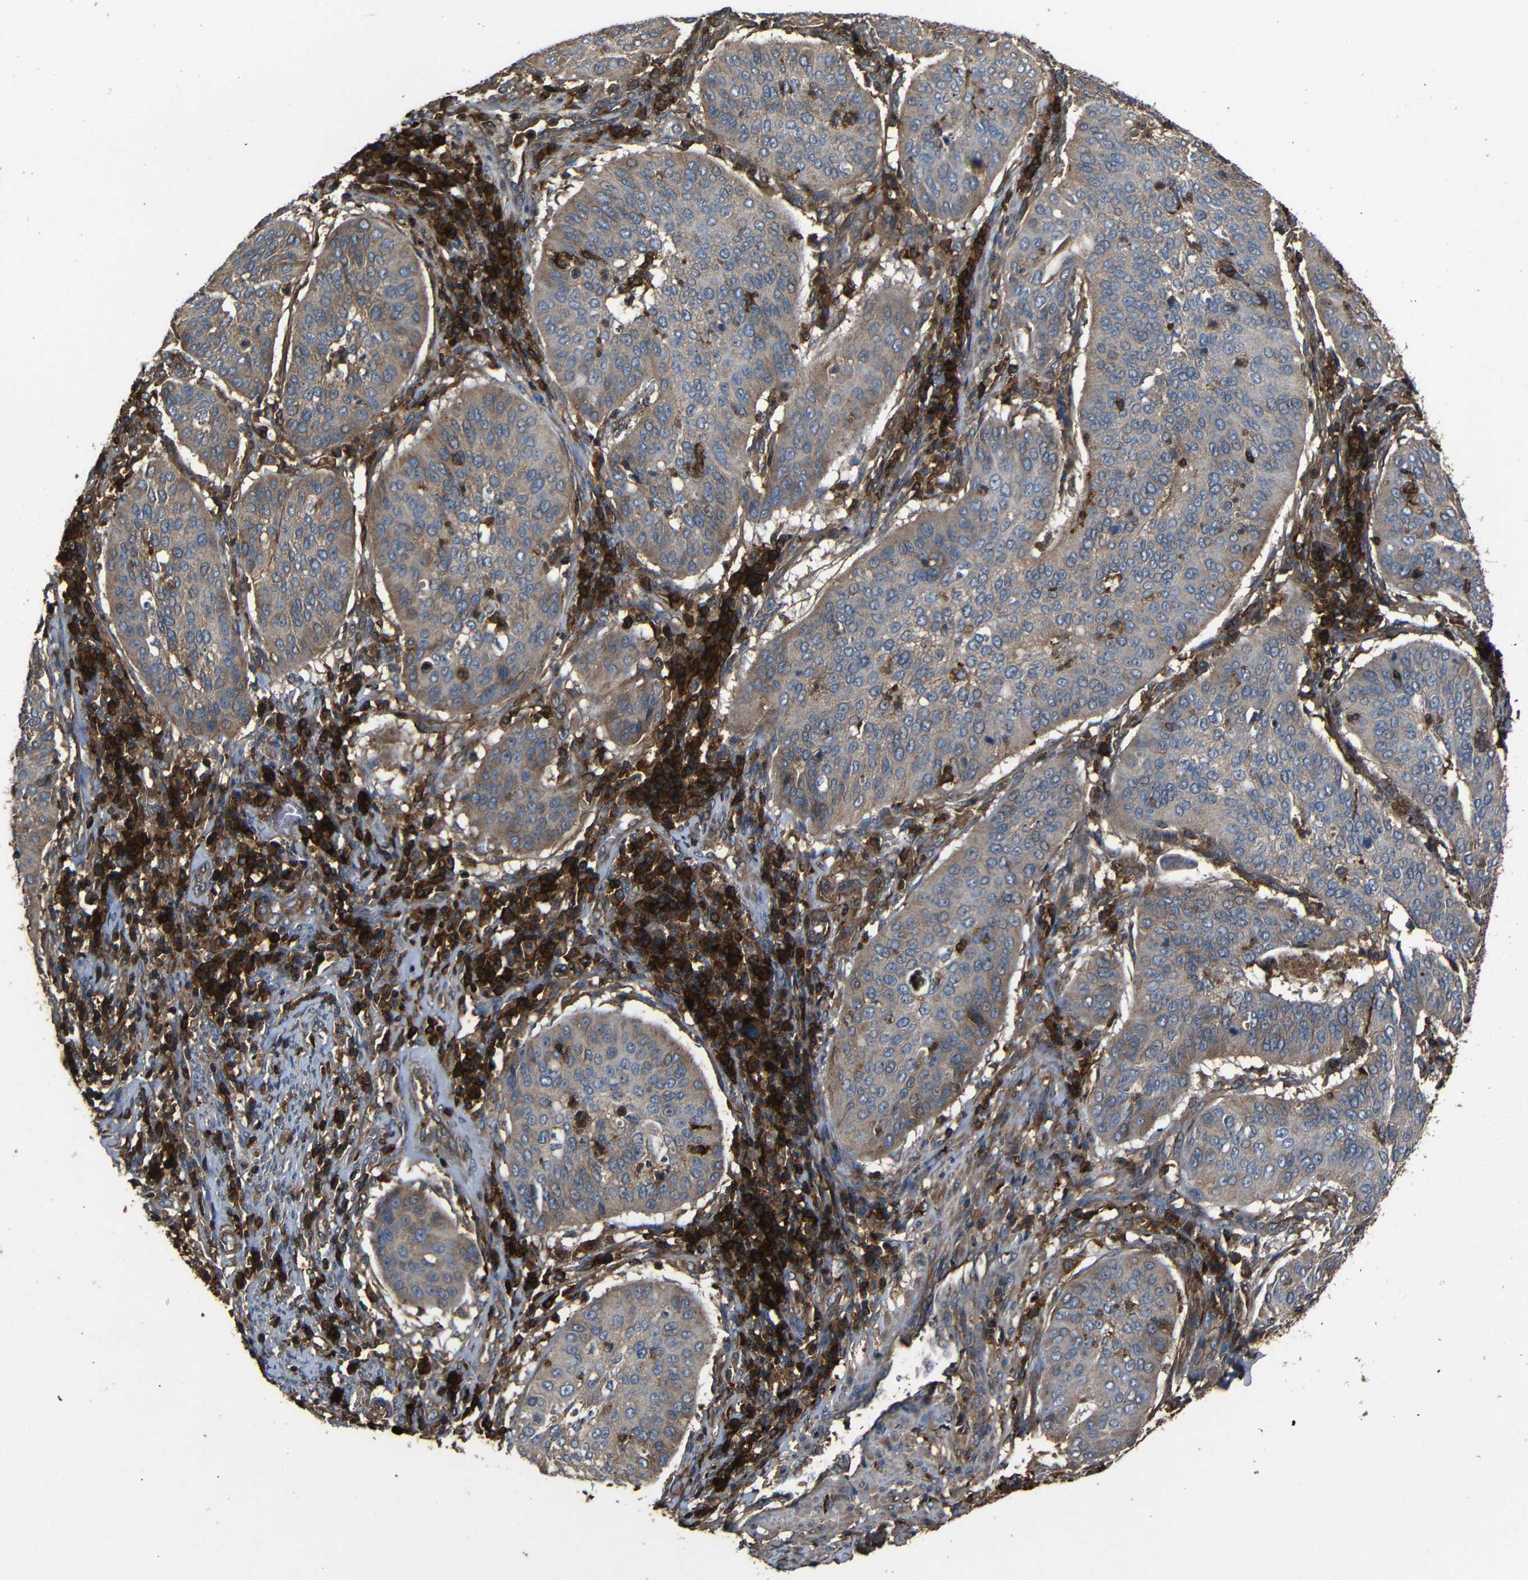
{"staining": {"intensity": "weak", "quantity": ">75%", "location": "cytoplasmic/membranous"}, "tissue": "cervical cancer", "cell_type": "Tumor cells", "image_type": "cancer", "snomed": [{"axis": "morphology", "description": "Normal tissue, NOS"}, {"axis": "morphology", "description": "Squamous cell carcinoma, NOS"}, {"axis": "topography", "description": "Cervix"}], "caption": "IHC (DAB (3,3'-diaminobenzidine)) staining of squamous cell carcinoma (cervical) demonstrates weak cytoplasmic/membranous protein staining in approximately >75% of tumor cells.", "gene": "ADGRE5", "patient": {"sex": "female", "age": 39}}